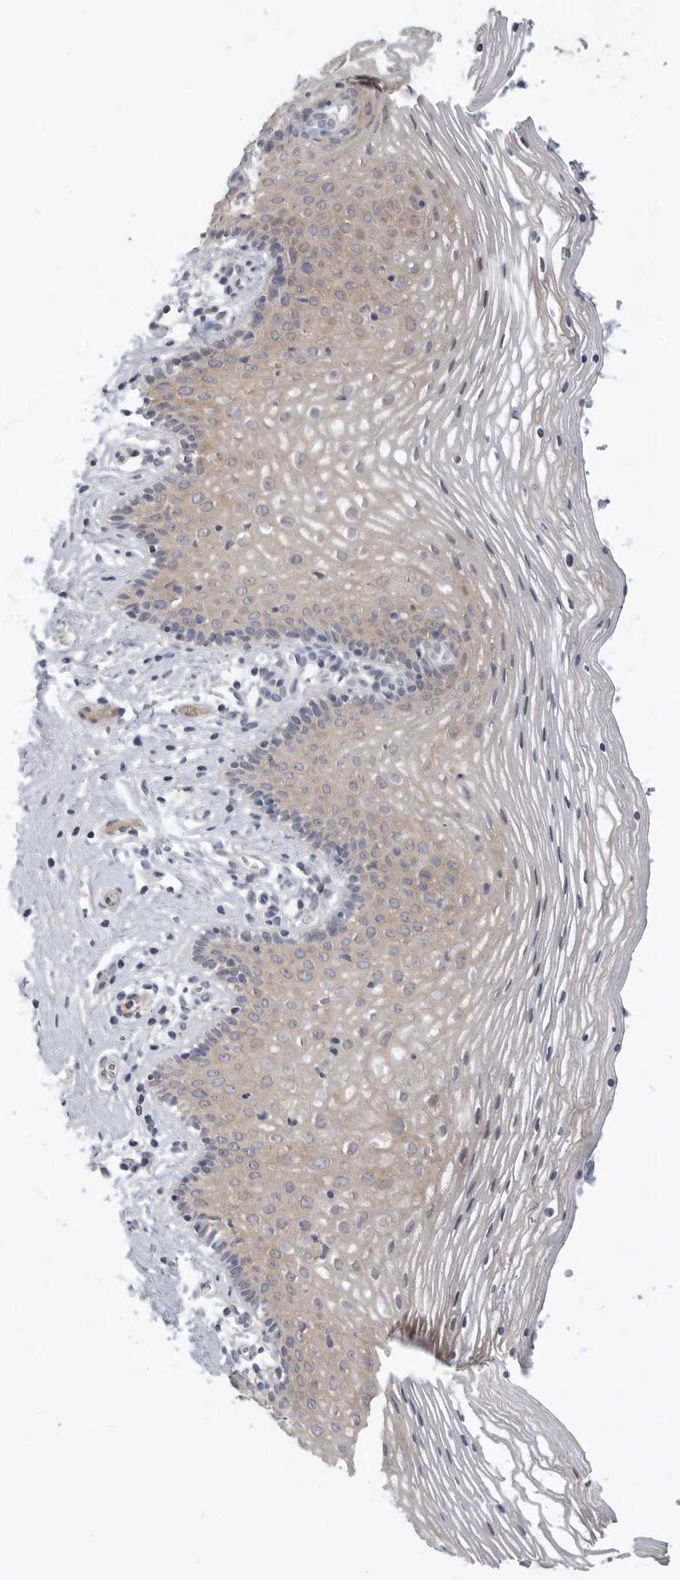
{"staining": {"intensity": "moderate", "quantity": ">75%", "location": "cytoplasmic/membranous"}, "tissue": "vagina", "cell_type": "Squamous epithelial cells", "image_type": "normal", "snomed": [{"axis": "morphology", "description": "Normal tissue, NOS"}, {"axis": "topography", "description": "Vagina"}], "caption": "High-magnification brightfield microscopy of unremarkable vagina stained with DAB (3,3'-diaminobenzidine) (brown) and counterstained with hematoxylin (blue). squamous epithelial cells exhibit moderate cytoplasmic/membranous expression is identified in approximately>75% of cells.", "gene": "ITGAD", "patient": {"sex": "female", "age": 32}}